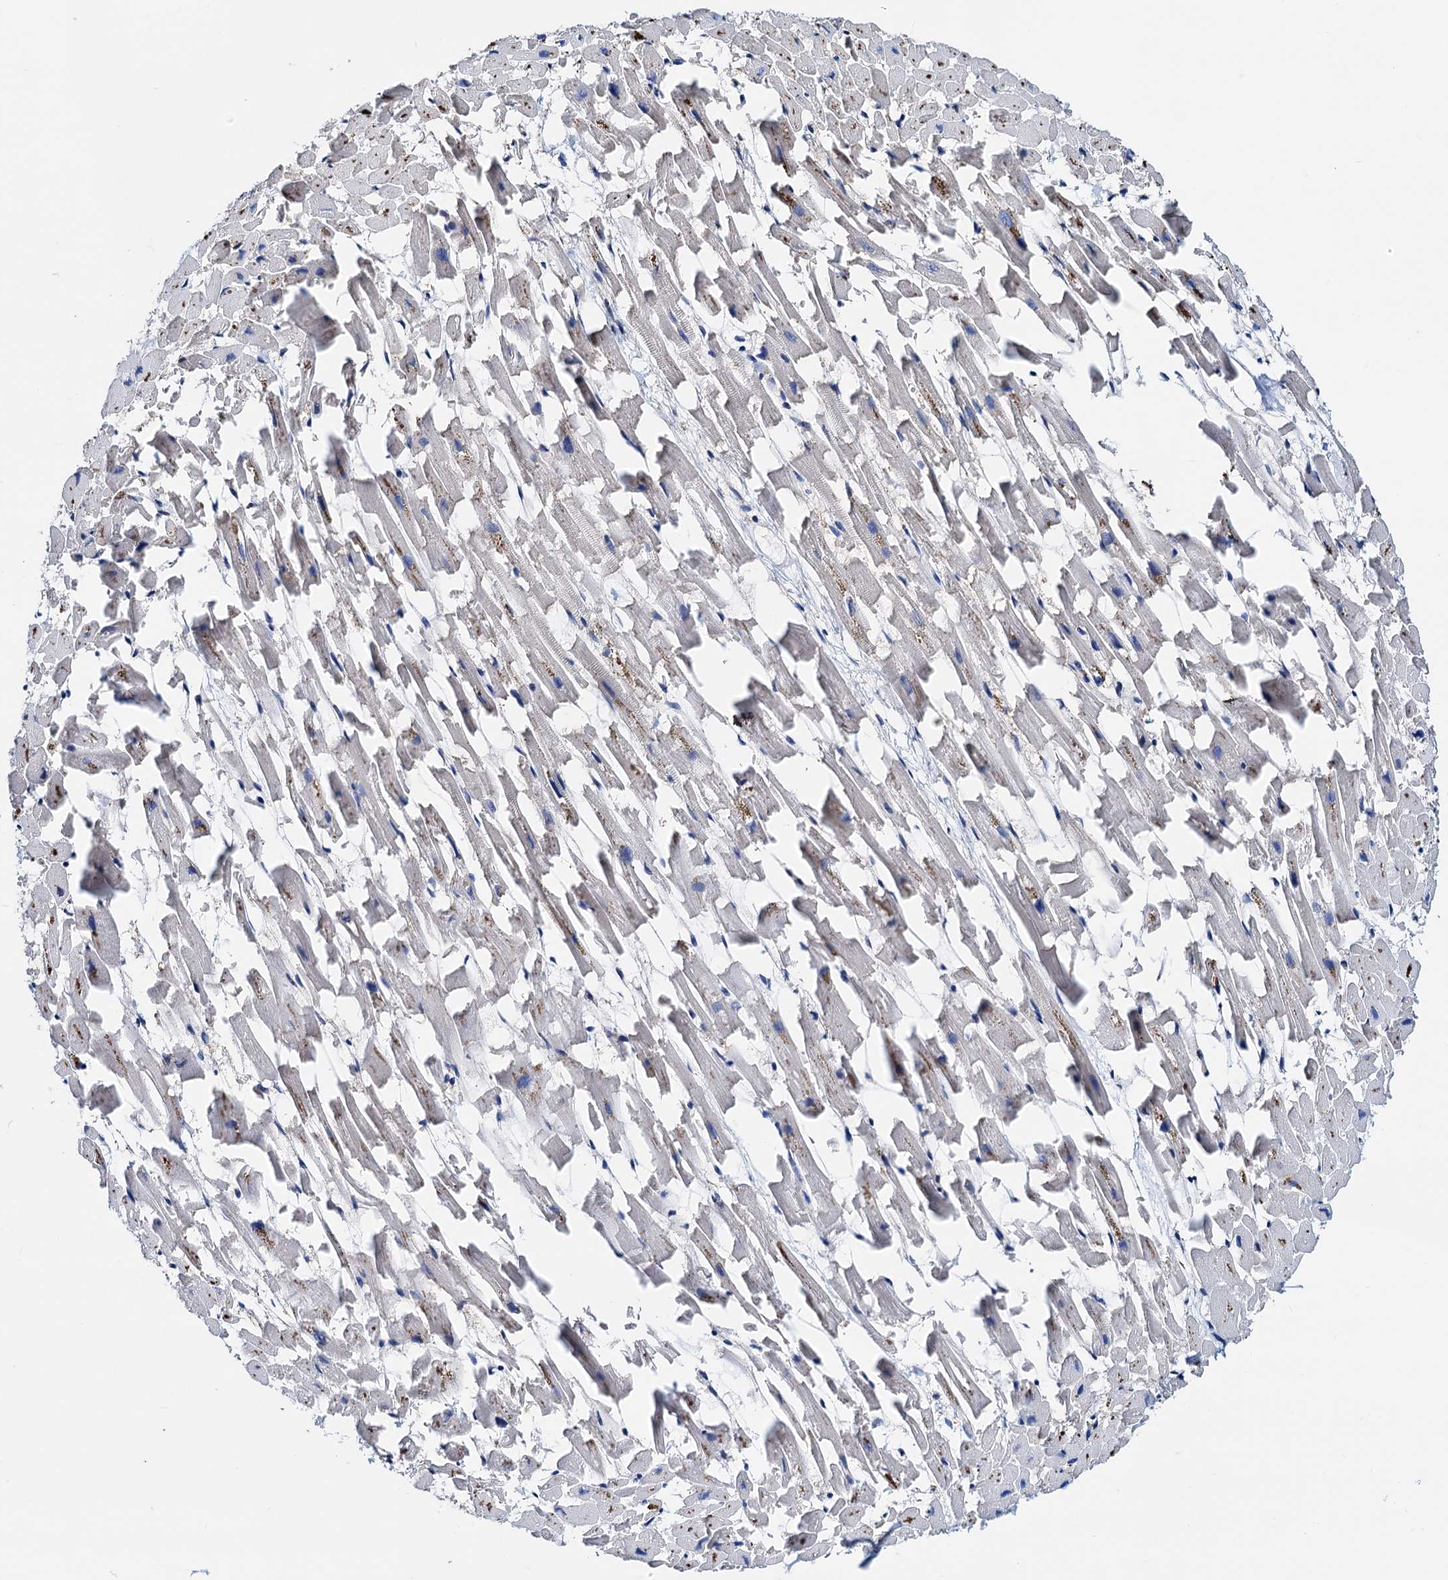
{"staining": {"intensity": "strong", "quantity": "25%-75%", "location": "cytoplasmic/membranous"}, "tissue": "heart muscle", "cell_type": "Cardiomyocytes", "image_type": "normal", "snomed": [{"axis": "morphology", "description": "Normal tissue, NOS"}, {"axis": "topography", "description": "Heart"}], "caption": "Heart muscle stained with immunohistochemistry (IHC) displays strong cytoplasmic/membranous expression in approximately 25%-75% of cardiomyocytes.", "gene": "GCOM1", "patient": {"sex": "female", "age": 64}}